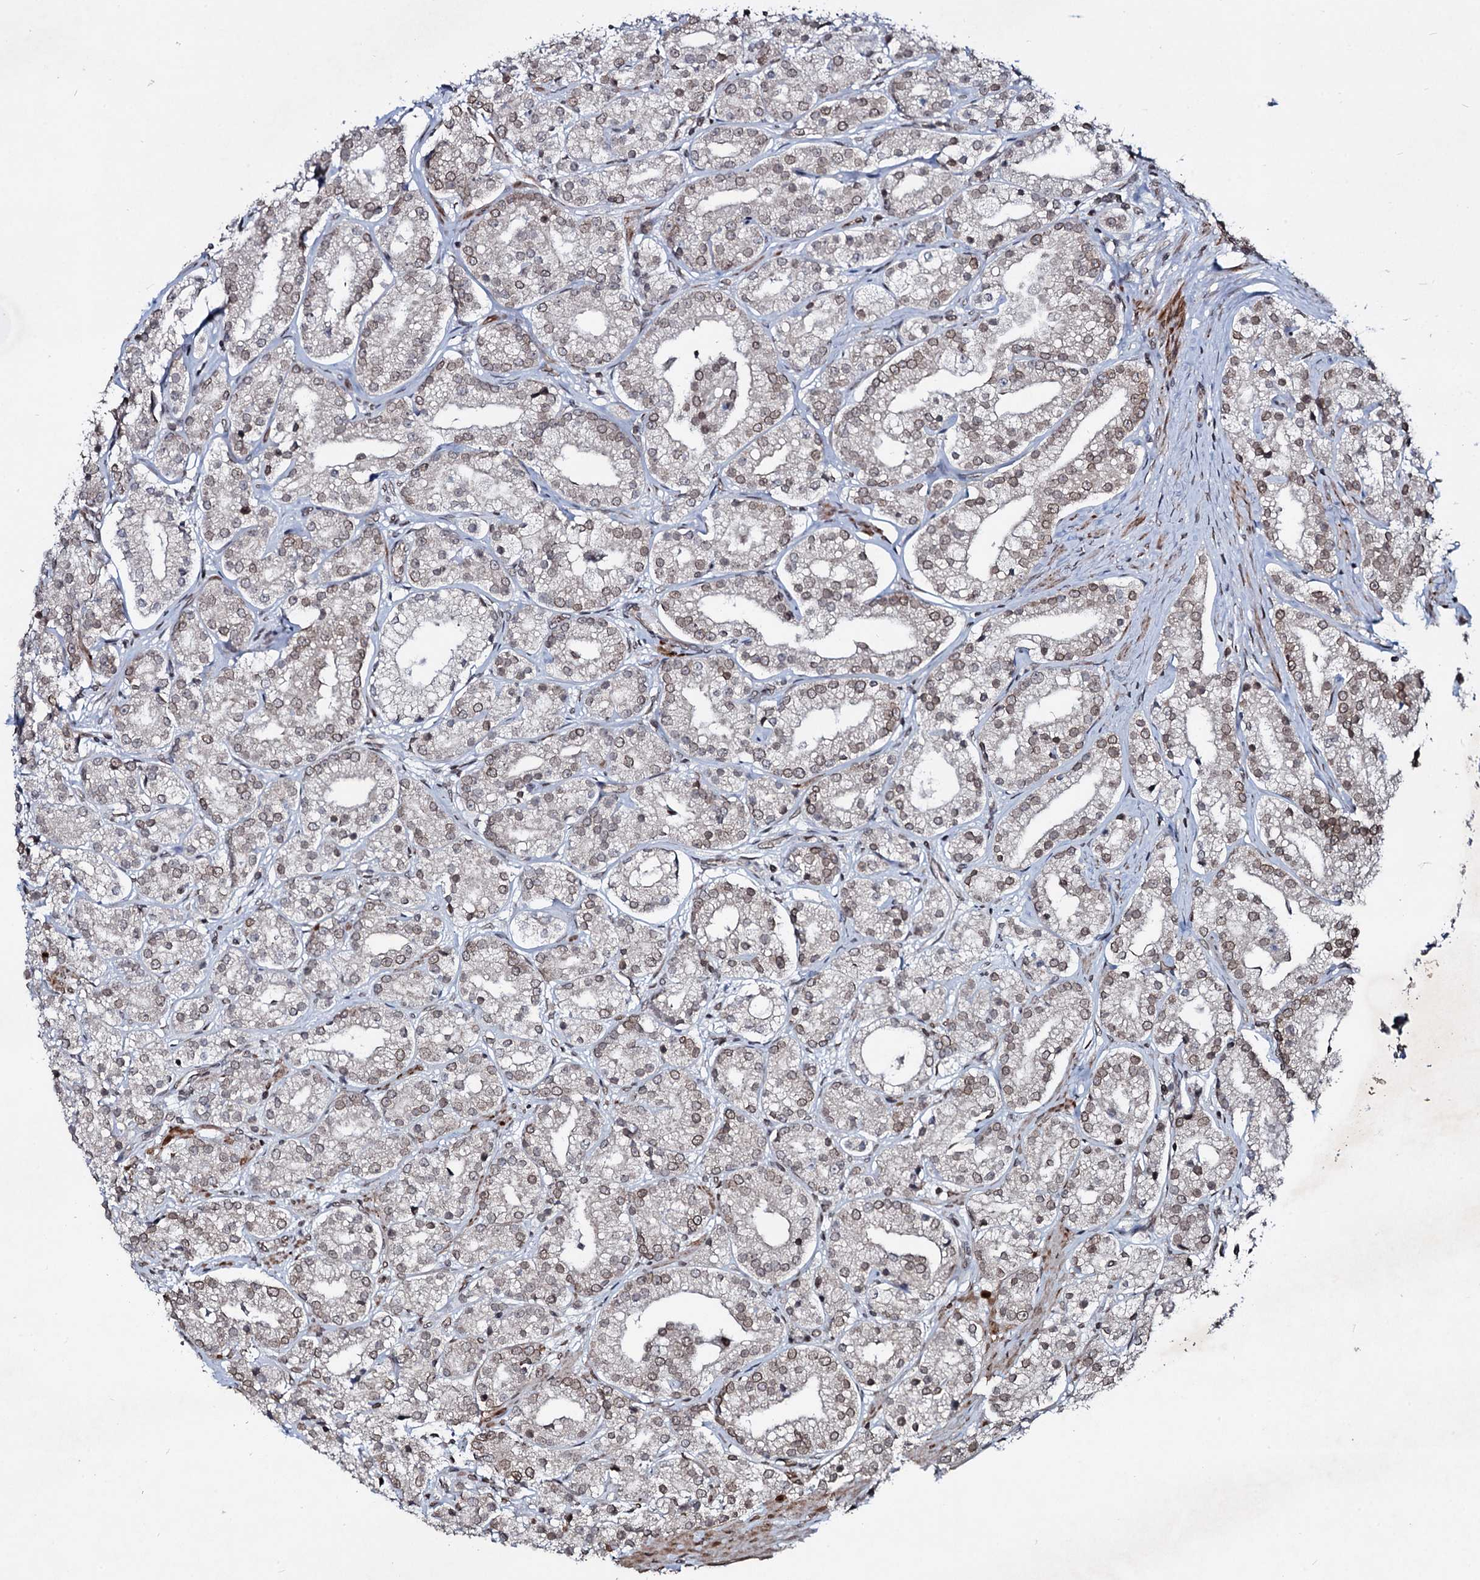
{"staining": {"intensity": "moderate", "quantity": "25%-75%", "location": "cytoplasmic/membranous,nuclear"}, "tissue": "prostate cancer", "cell_type": "Tumor cells", "image_type": "cancer", "snomed": [{"axis": "morphology", "description": "Adenocarcinoma, High grade"}, {"axis": "topography", "description": "Prostate"}], "caption": "Moderate cytoplasmic/membranous and nuclear protein expression is seen in approximately 25%-75% of tumor cells in prostate cancer (high-grade adenocarcinoma).", "gene": "RNF6", "patient": {"sex": "male", "age": 69}}